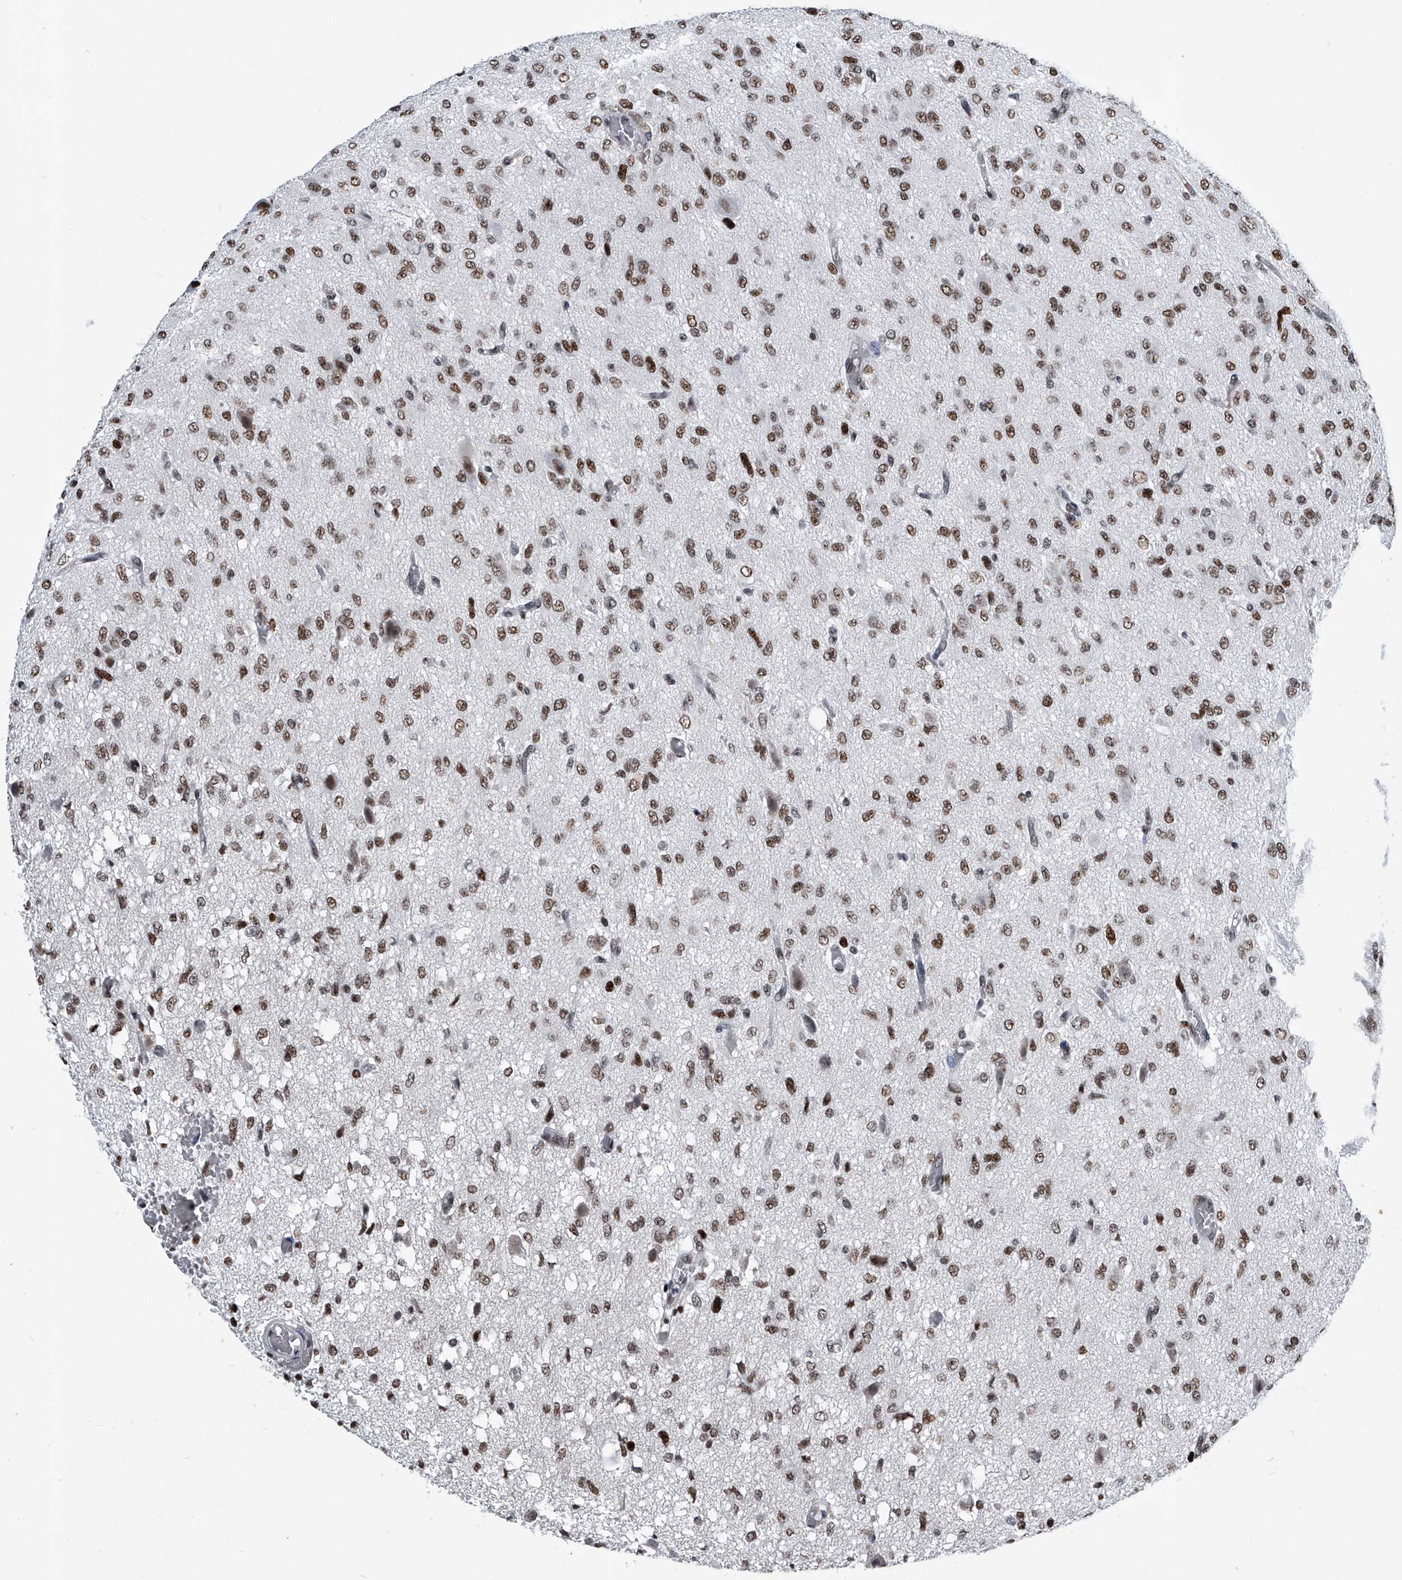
{"staining": {"intensity": "moderate", "quantity": ">75%", "location": "nuclear"}, "tissue": "glioma", "cell_type": "Tumor cells", "image_type": "cancer", "snomed": [{"axis": "morphology", "description": "Glioma, malignant, High grade"}, {"axis": "topography", "description": "Brain"}], "caption": "IHC image of malignant high-grade glioma stained for a protein (brown), which demonstrates medium levels of moderate nuclear staining in about >75% of tumor cells.", "gene": "SIM2", "patient": {"sex": "female", "age": 59}}